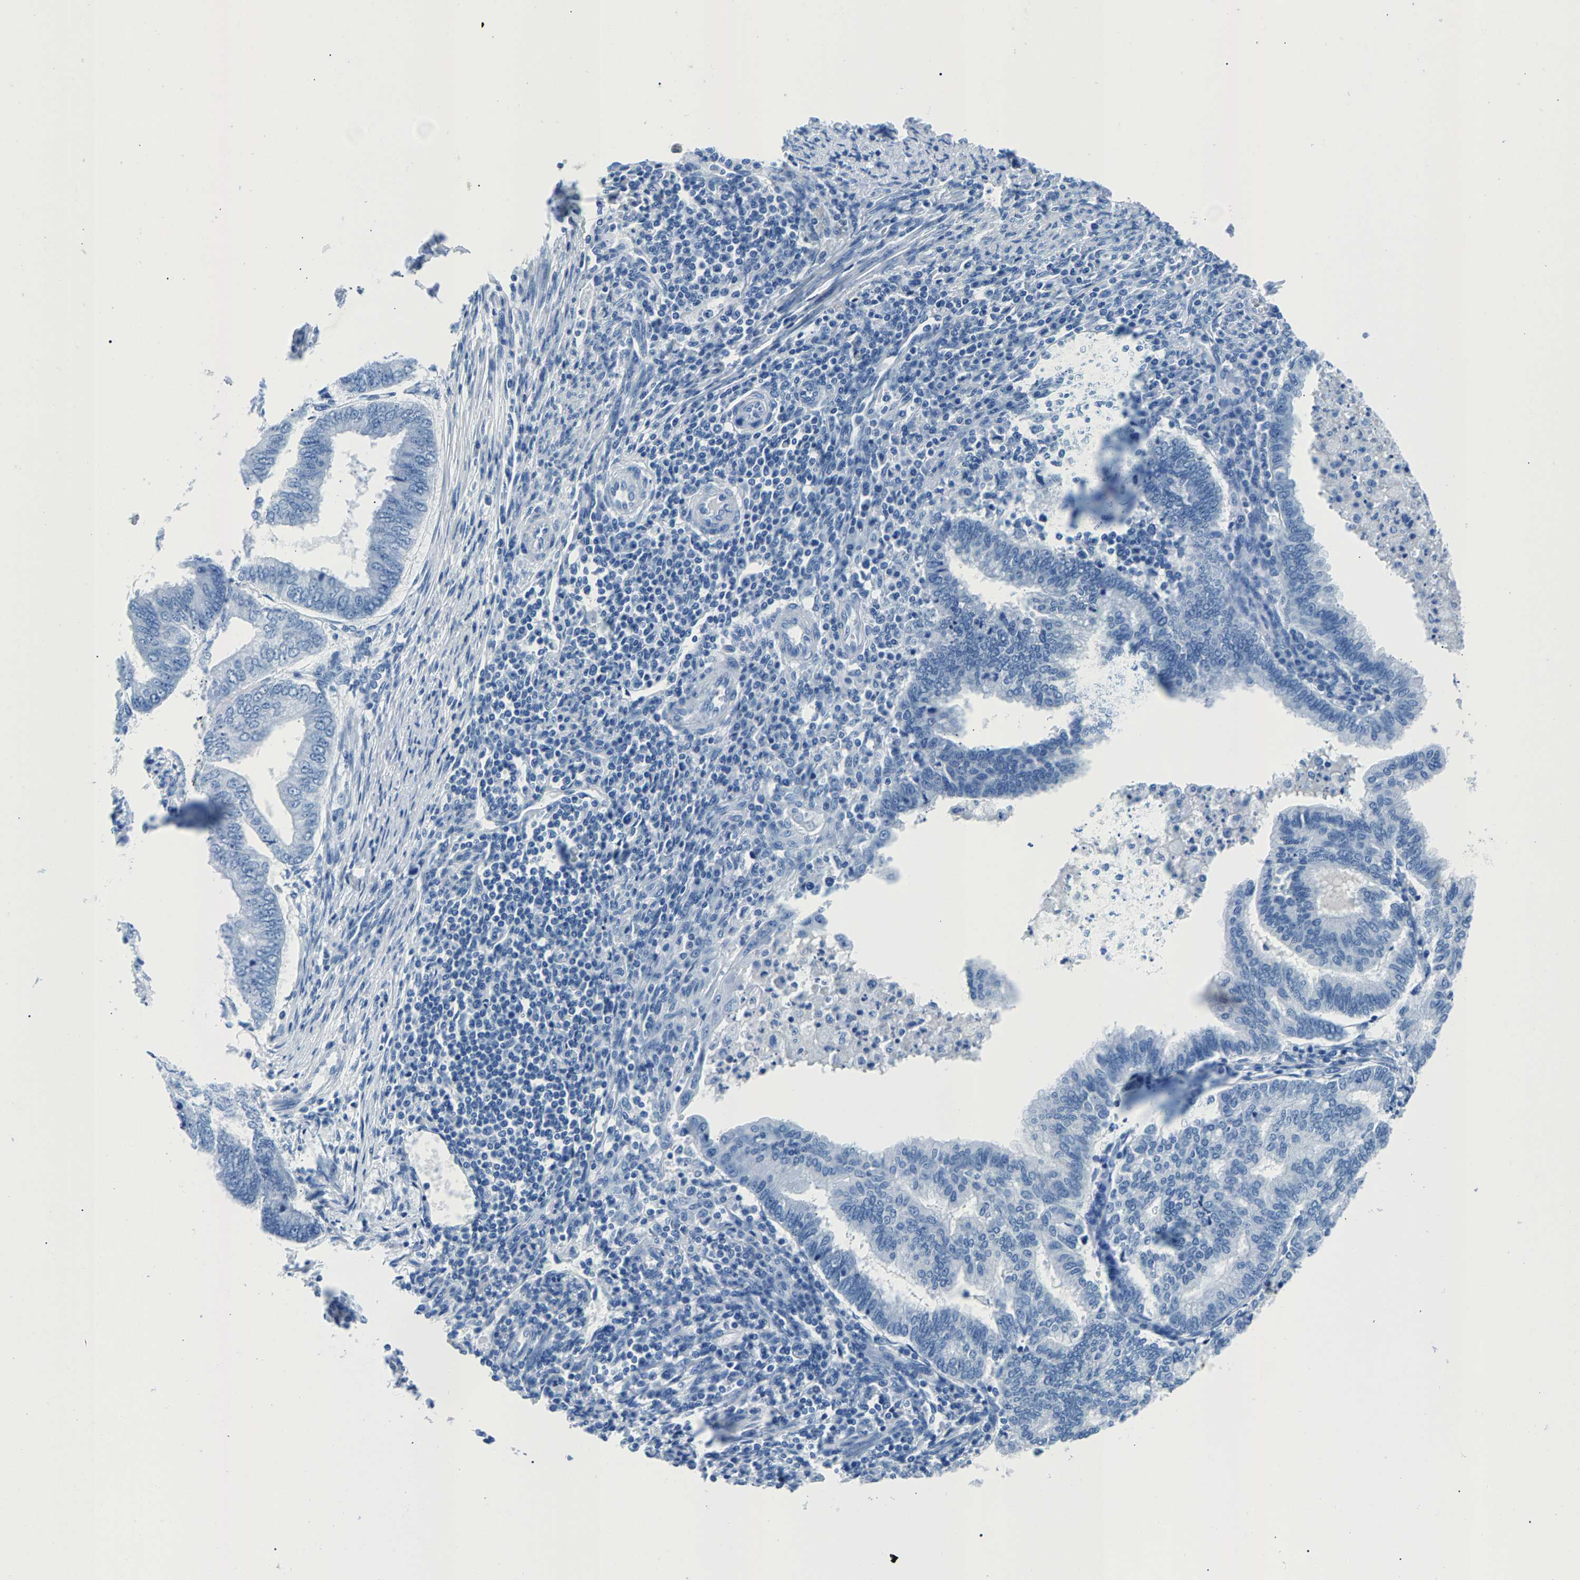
{"staining": {"intensity": "negative", "quantity": "none", "location": "none"}, "tissue": "endometrial cancer", "cell_type": "Tumor cells", "image_type": "cancer", "snomed": [{"axis": "morphology", "description": "Polyp, NOS"}, {"axis": "morphology", "description": "Adenocarcinoma, NOS"}, {"axis": "morphology", "description": "Adenoma, NOS"}, {"axis": "topography", "description": "Endometrium"}], "caption": "This is an IHC histopathology image of human polyp (endometrial). There is no positivity in tumor cells.", "gene": "CPS1", "patient": {"sex": "female", "age": 79}}